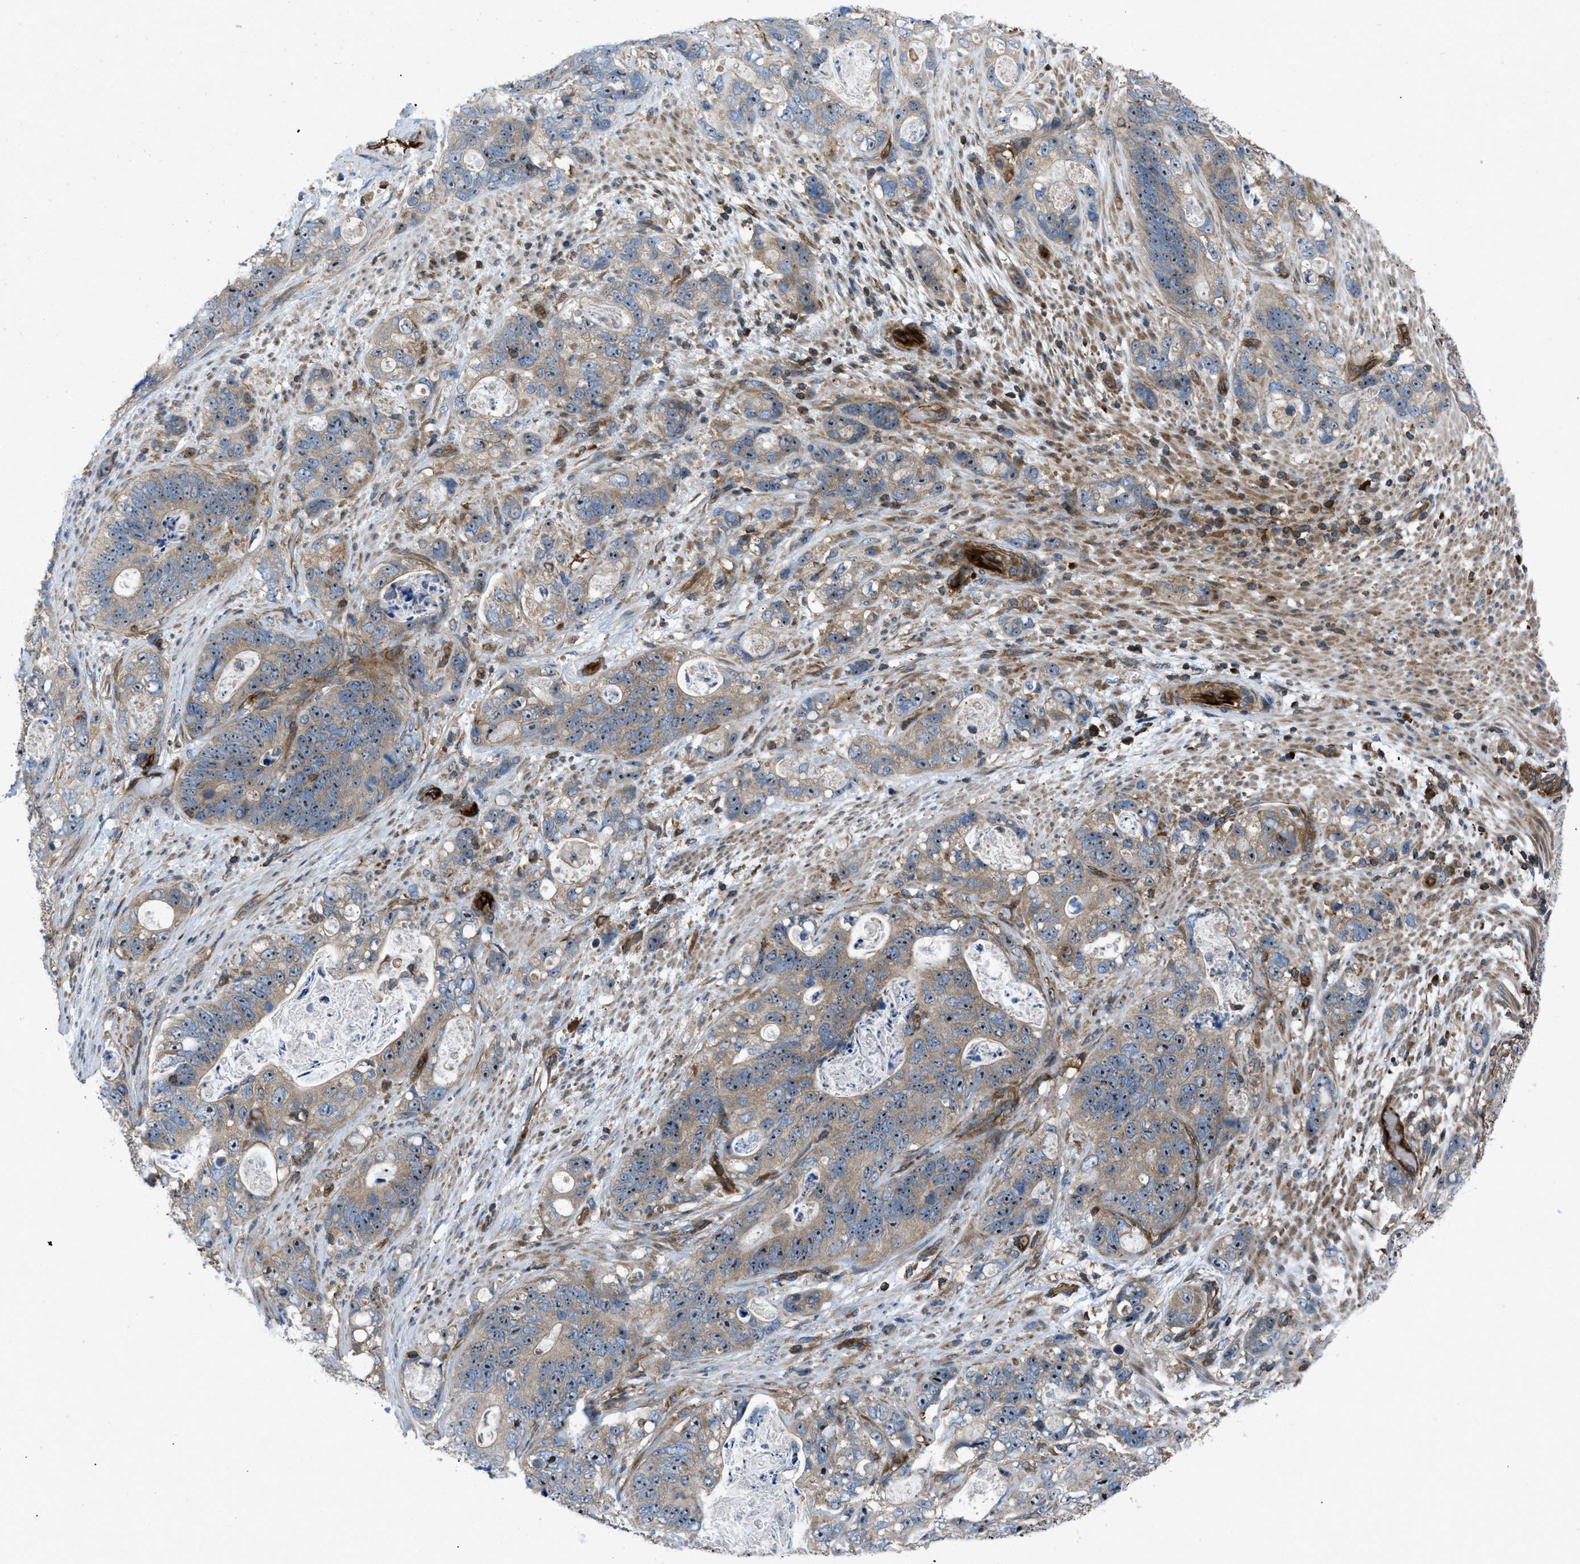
{"staining": {"intensity": "moderate", "quantity": ">75%", "location": "cytoplasmic/membranous,nuclear"}, "tissue": "stomach cancer", "cell_type": "Tumor cells", "image_type": "cancer", "snomed": [{"axis": "morphology", "description": "Normal tissue, NOS"}, {"axis": "morphology", "description": "Adenocarcinoma, NOS"}, {"axis": "topography", "description": "Stomach"}], "caption": "Stomach adenocarcinoma stained for a protein displays moderate cytoplasmic/membranous and nuclear positivity in tumor cells.", "gene": "ATP2A3", "patient": {"sex": "female", "age": 89}}